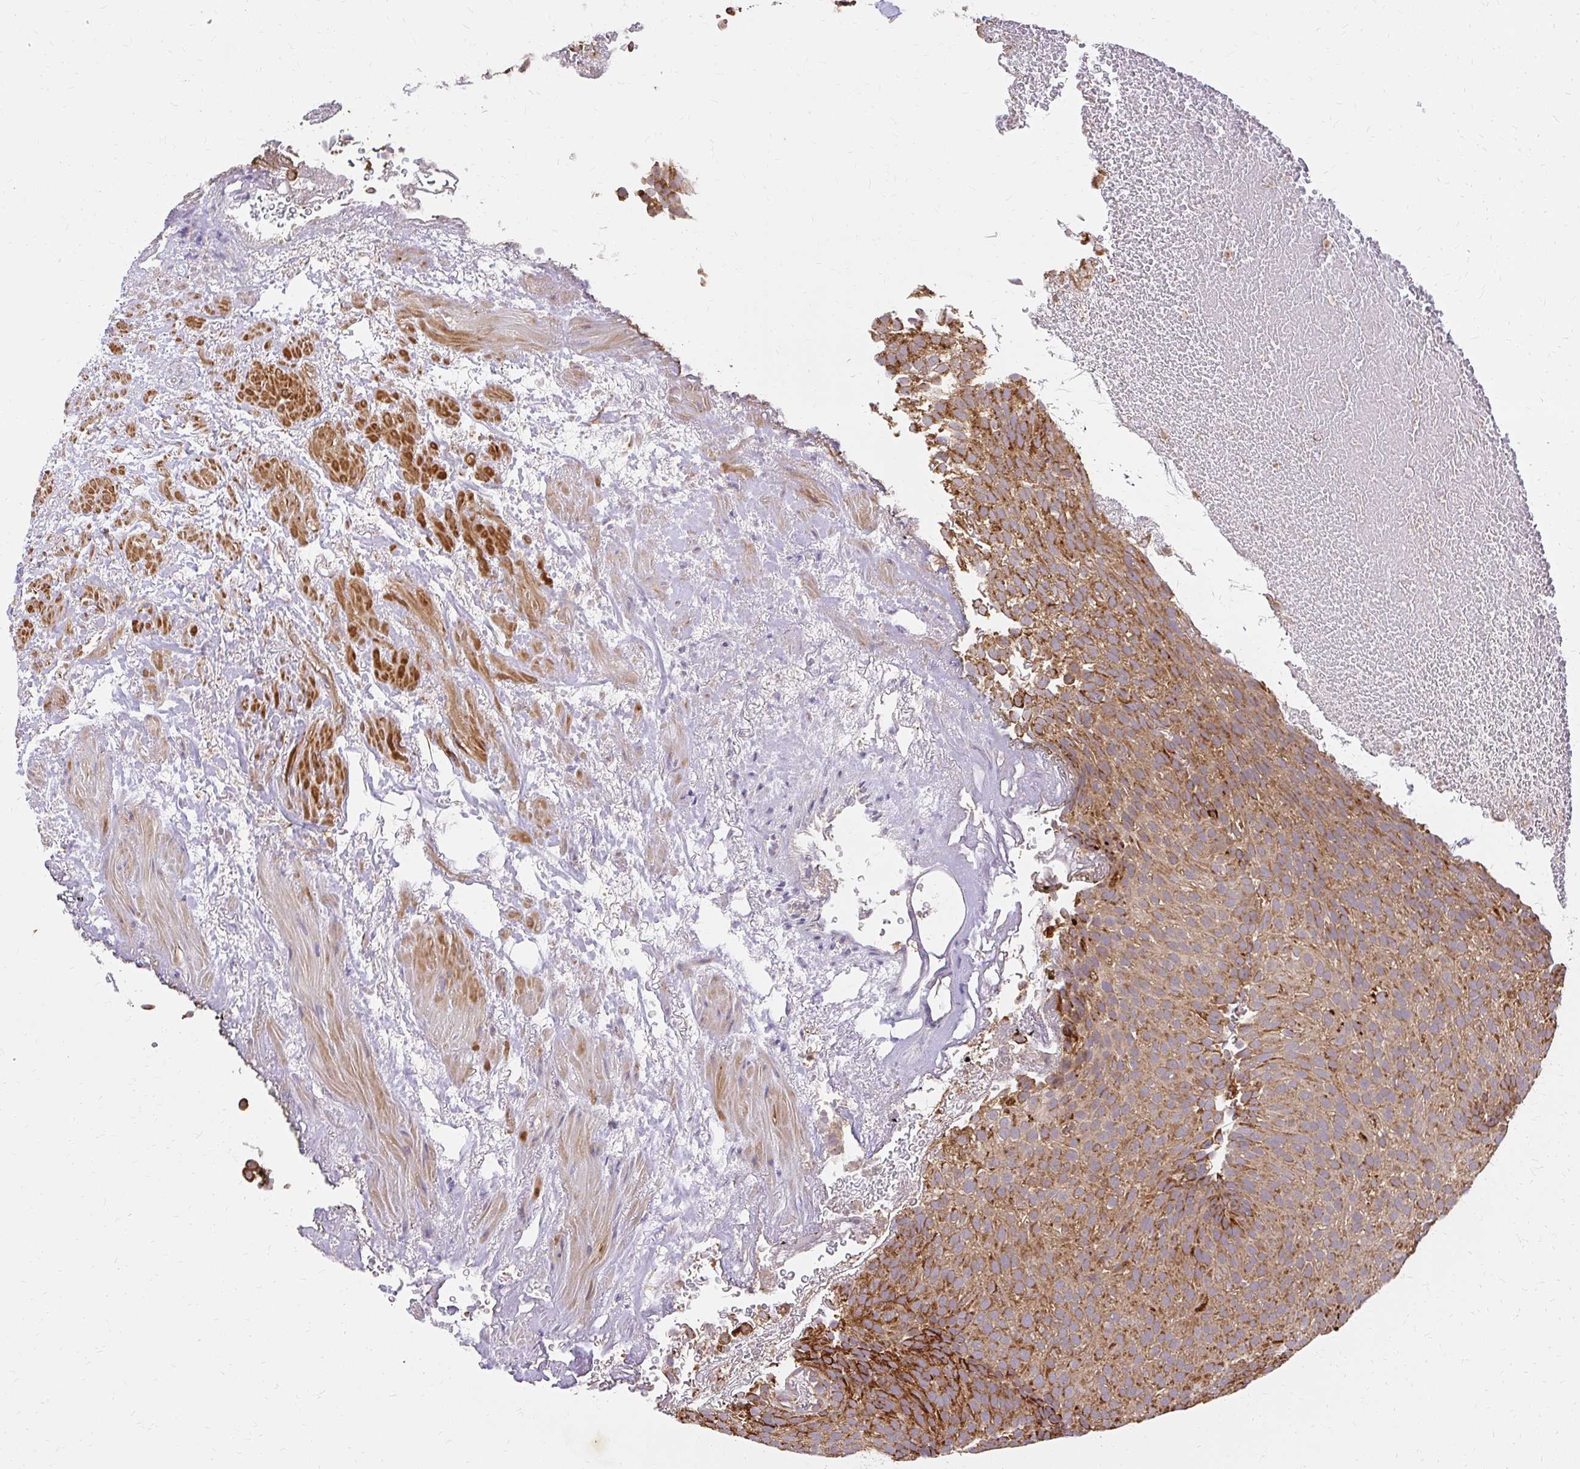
{"staining": {"intensity": "strong", "quantity": ">75%", "location": "cytoplasmic/membranous"}, "tissue": "urothelial cancer", "cell_type": "Tumor cells", "image_type": "cancer", "snomed": [{"axis": "morphology", "description": "Urothelial carcinoma, Low grade"}, {"axis": "topography", "description": "Urinary bladder"}], "caption": "Protein analysis of urothelial carcinoma (low-grade) tissue exhibits strong cytoplasmic/membranous staining in approximately >75% of tumor cells.", "gene": "GNS", "patient": {"sex": "male", "age": 78}}